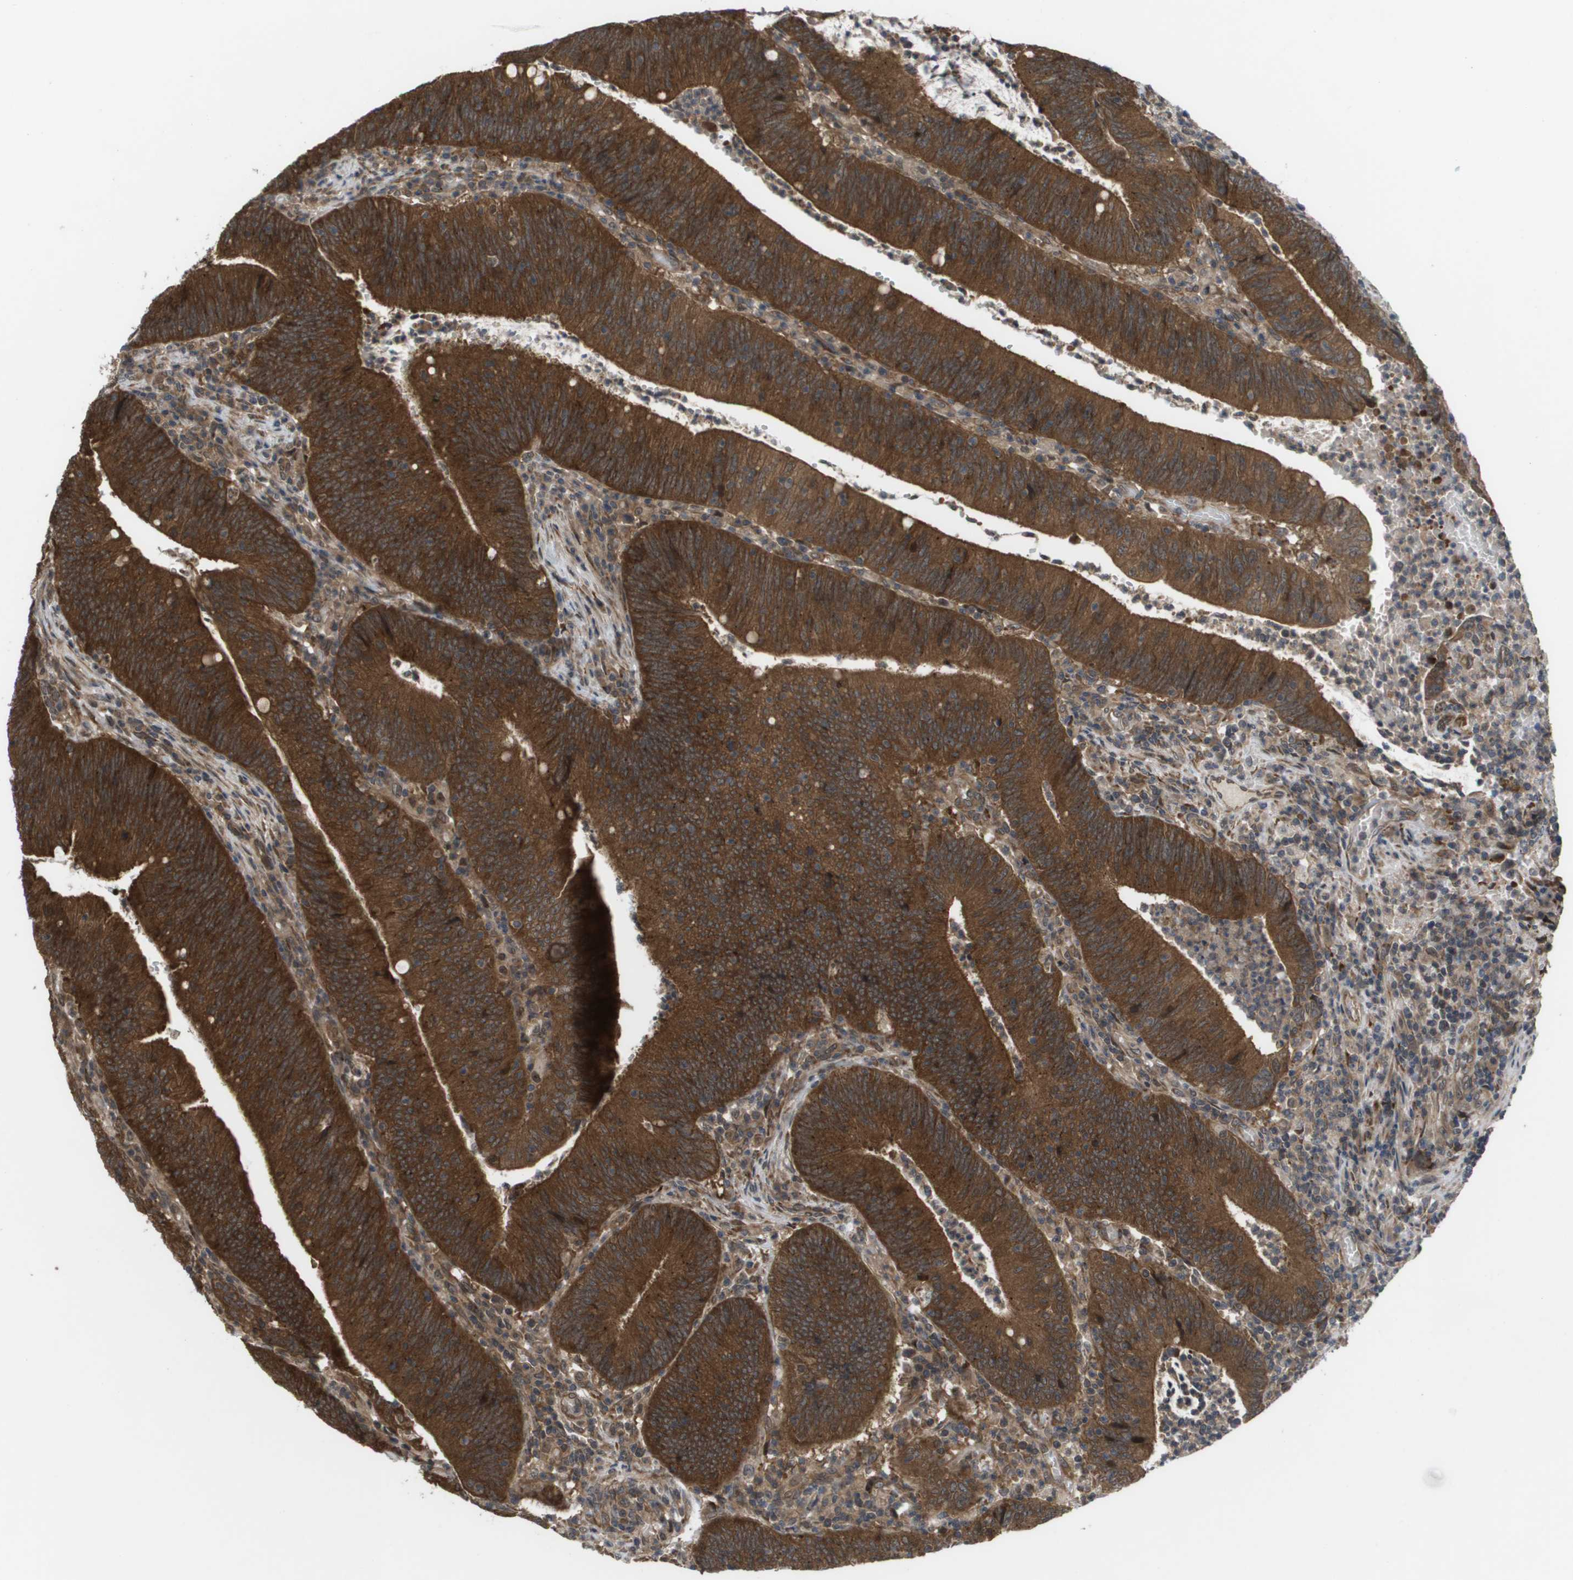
{"staining": {"intensity": "strong", "quantity": ">75%", "location": "cytoplasmic/membranous"}, "tissue": "colorectal cancer", "cell_type": "Tumor cells", "image_type": "cancer", "snomed": [{"axis": "morphology", "description": "Normal tissue, NOS"}, {"axis": "morphology", "description": "Adenocarcinoma, NOS"}, {"axis": "topography", "description": "Rectum"}], "caption": "Protein expression analysis of human colorectal cancer reveals strong cytoplasmic/membranous positivity in about >75% of tumor cells.", "gene": "CTPS2", "patient": {"sex": "female", "age": 66}}